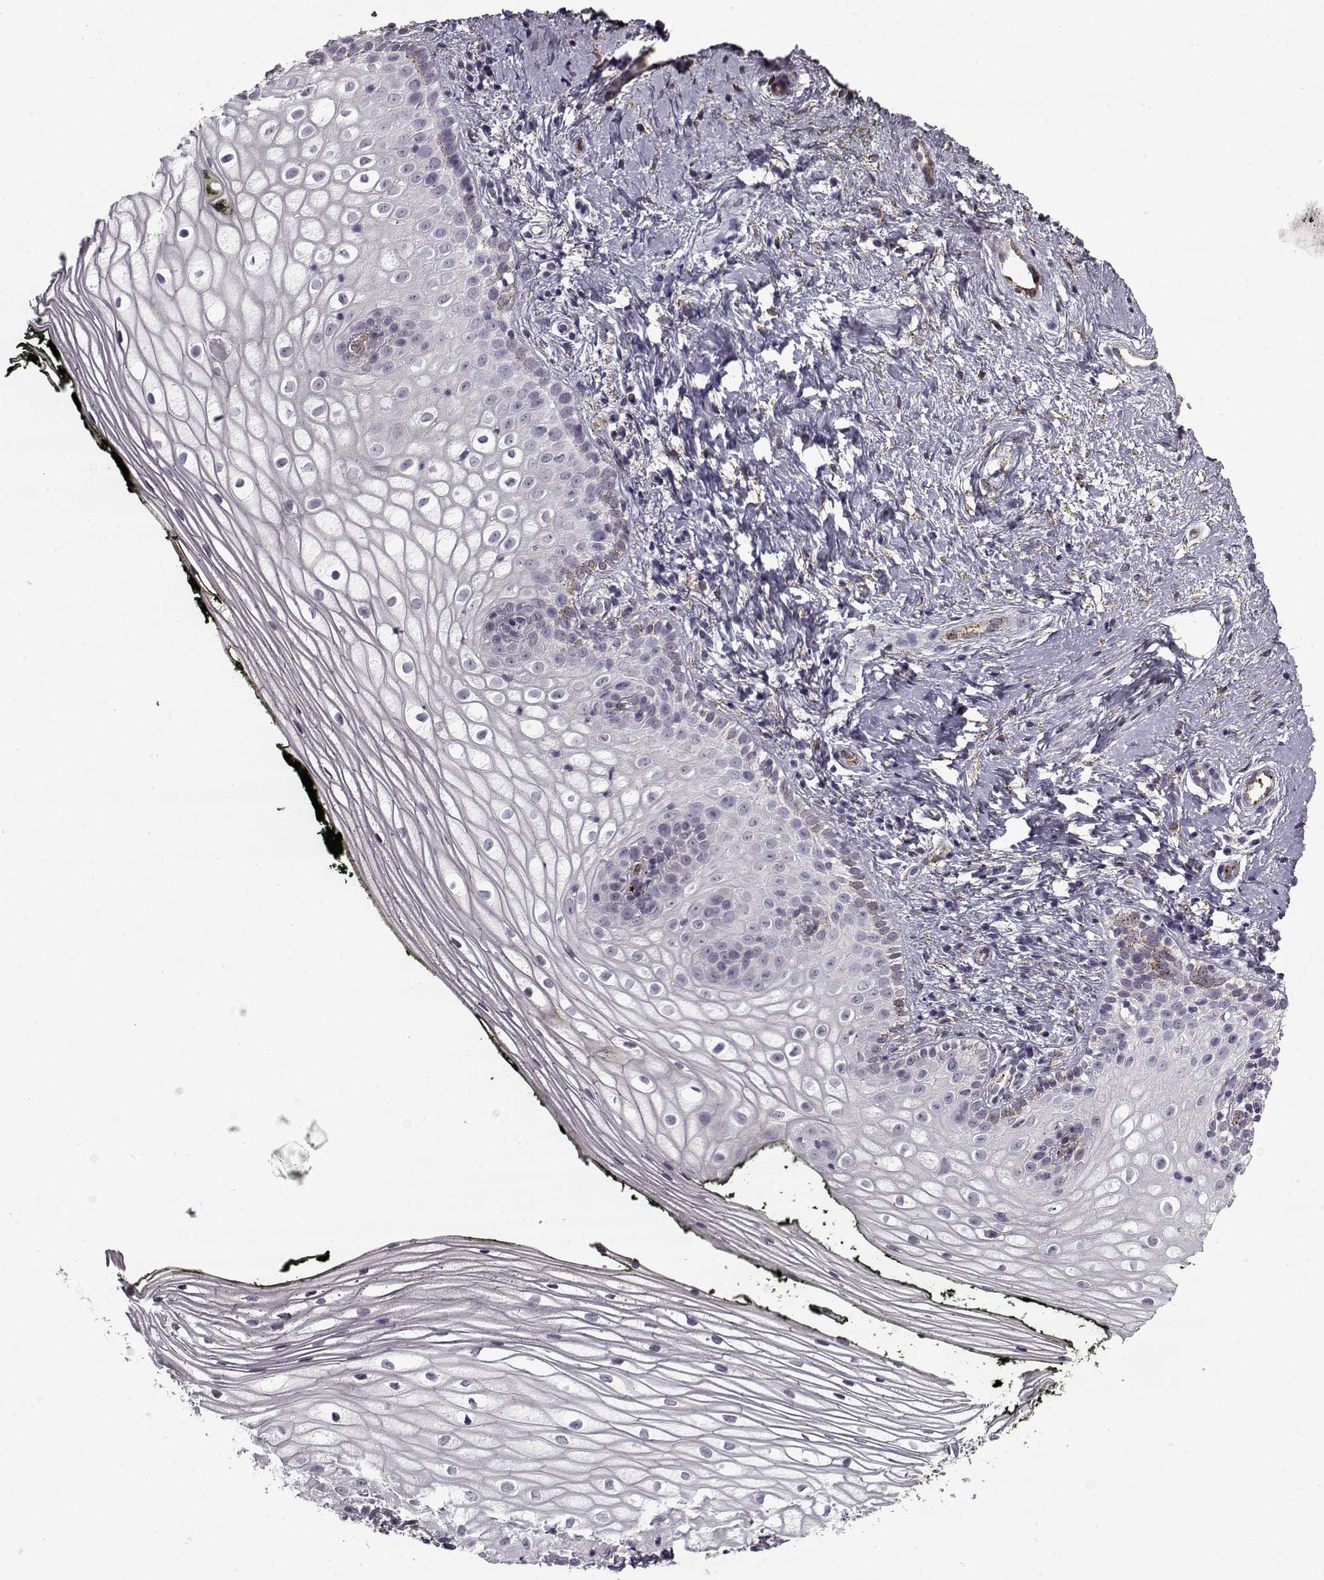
{"staining": {"intensity": "negative", "quantity": "none", "location": "none"}, "tissue": "vagina", "cell_type": "Squamous epithelial cells", "image_type": "normal", "snomed": [{"axis": "morphology", "description": "Normal tissue, NOS"}, {"axis": "topography", "description": "Vagina"}], "caption": "Immunohistochemical staining of unremarkable vagina exhibits no significant staining in squamous epithelial cells. (IHC, brightfield microscopy, high magnification).", "gene": "SNCA", "patient": {"sex": "female", "age": 47}}